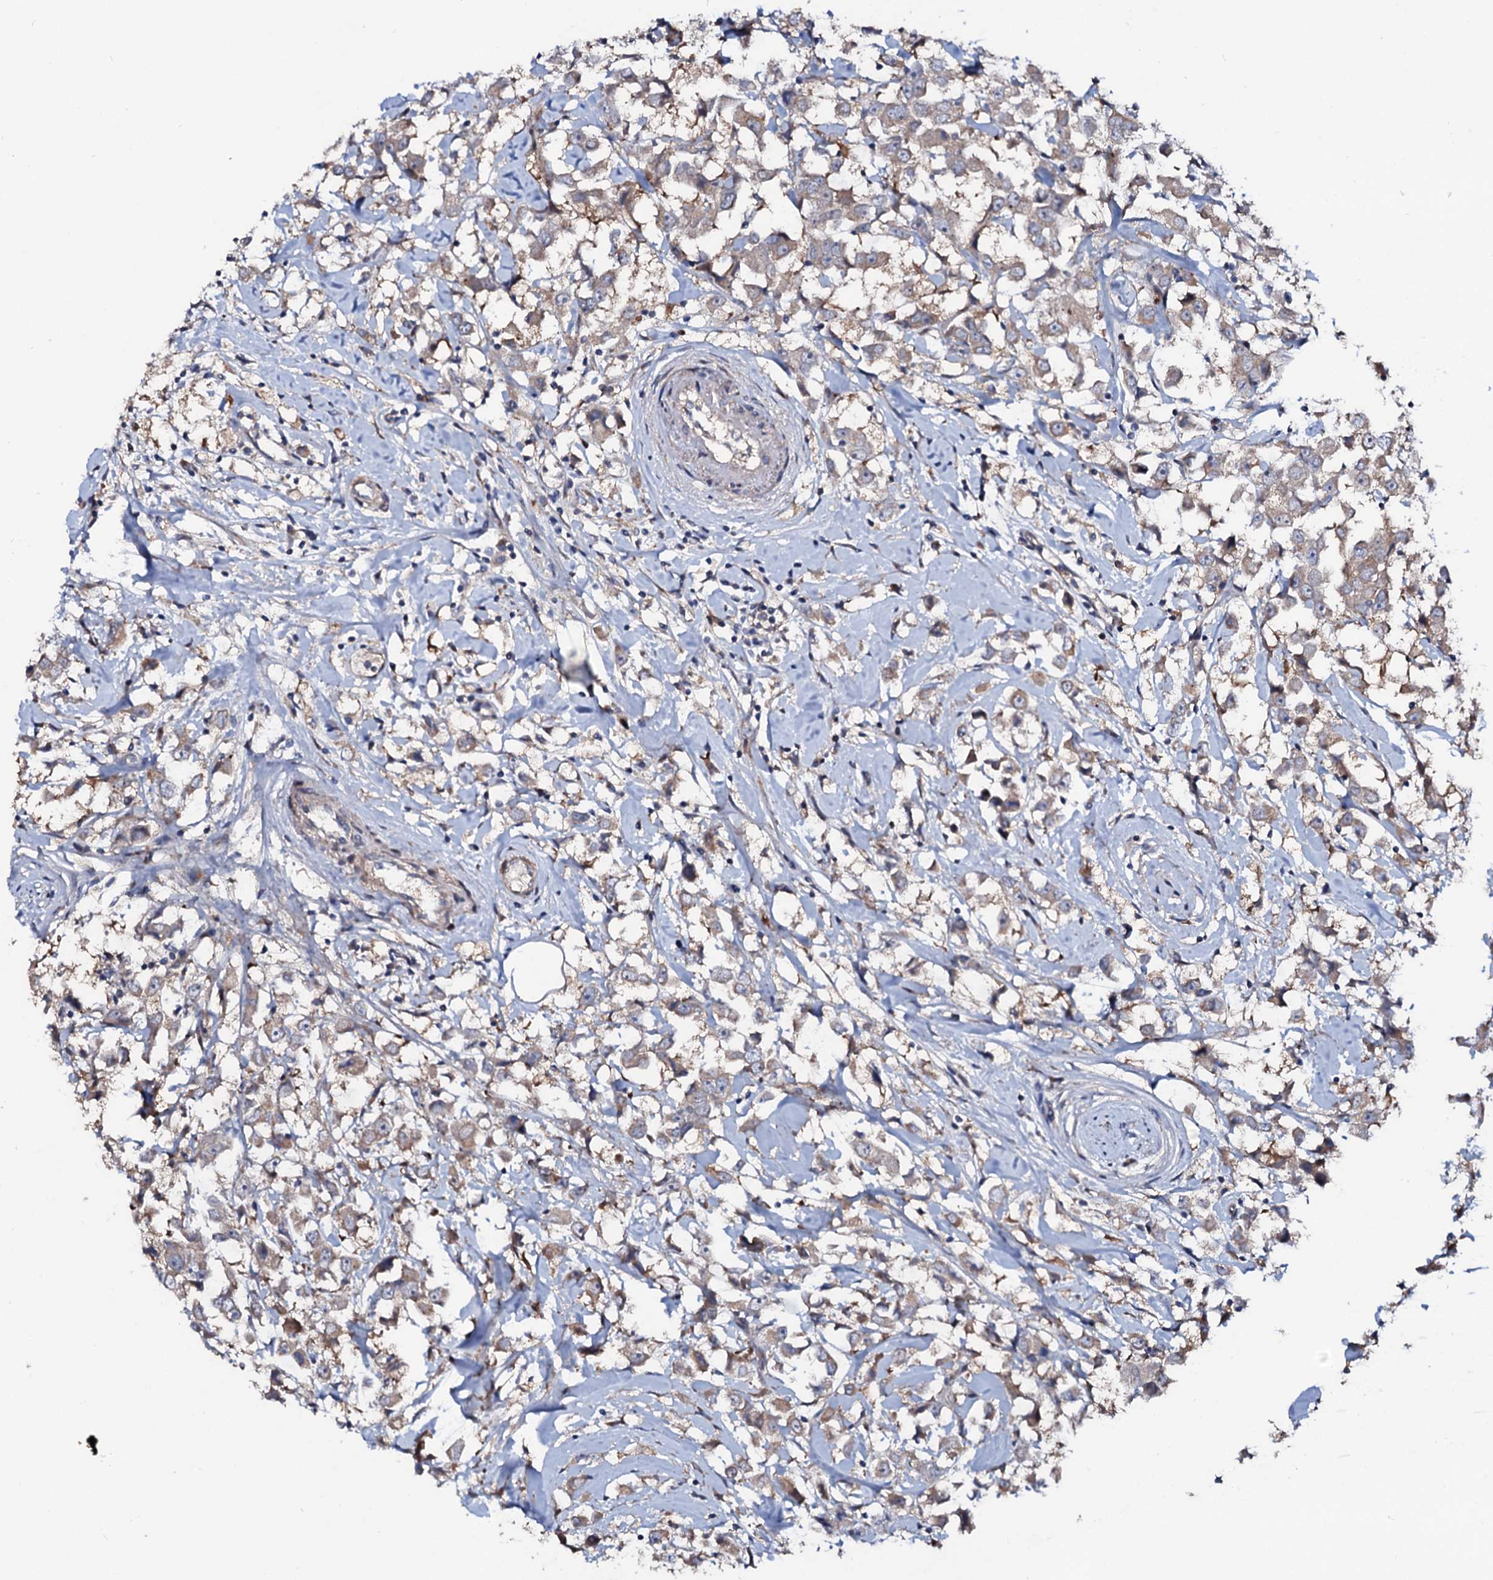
{"staining": {"intensity": "moderate", "quantity": "<25%", "location": "cytoplasmic/membranous"}, "tissue": "breast cancer", "cell_type": "Tumor cells", "image_type": "cancer", "snomed": [{"axis": "morphology", "description": "Duct carcinoma"}, {"axis": "topography", "description": "Breast"}], "caption": "The immunohistochemical stain shows moderate cytoplasmic/membranous expression in tumor cells of infiltrating ductal carcinoma (breast) tissue.", "gene": "COG6", "patient": {"sex": "female", "age": 61}}